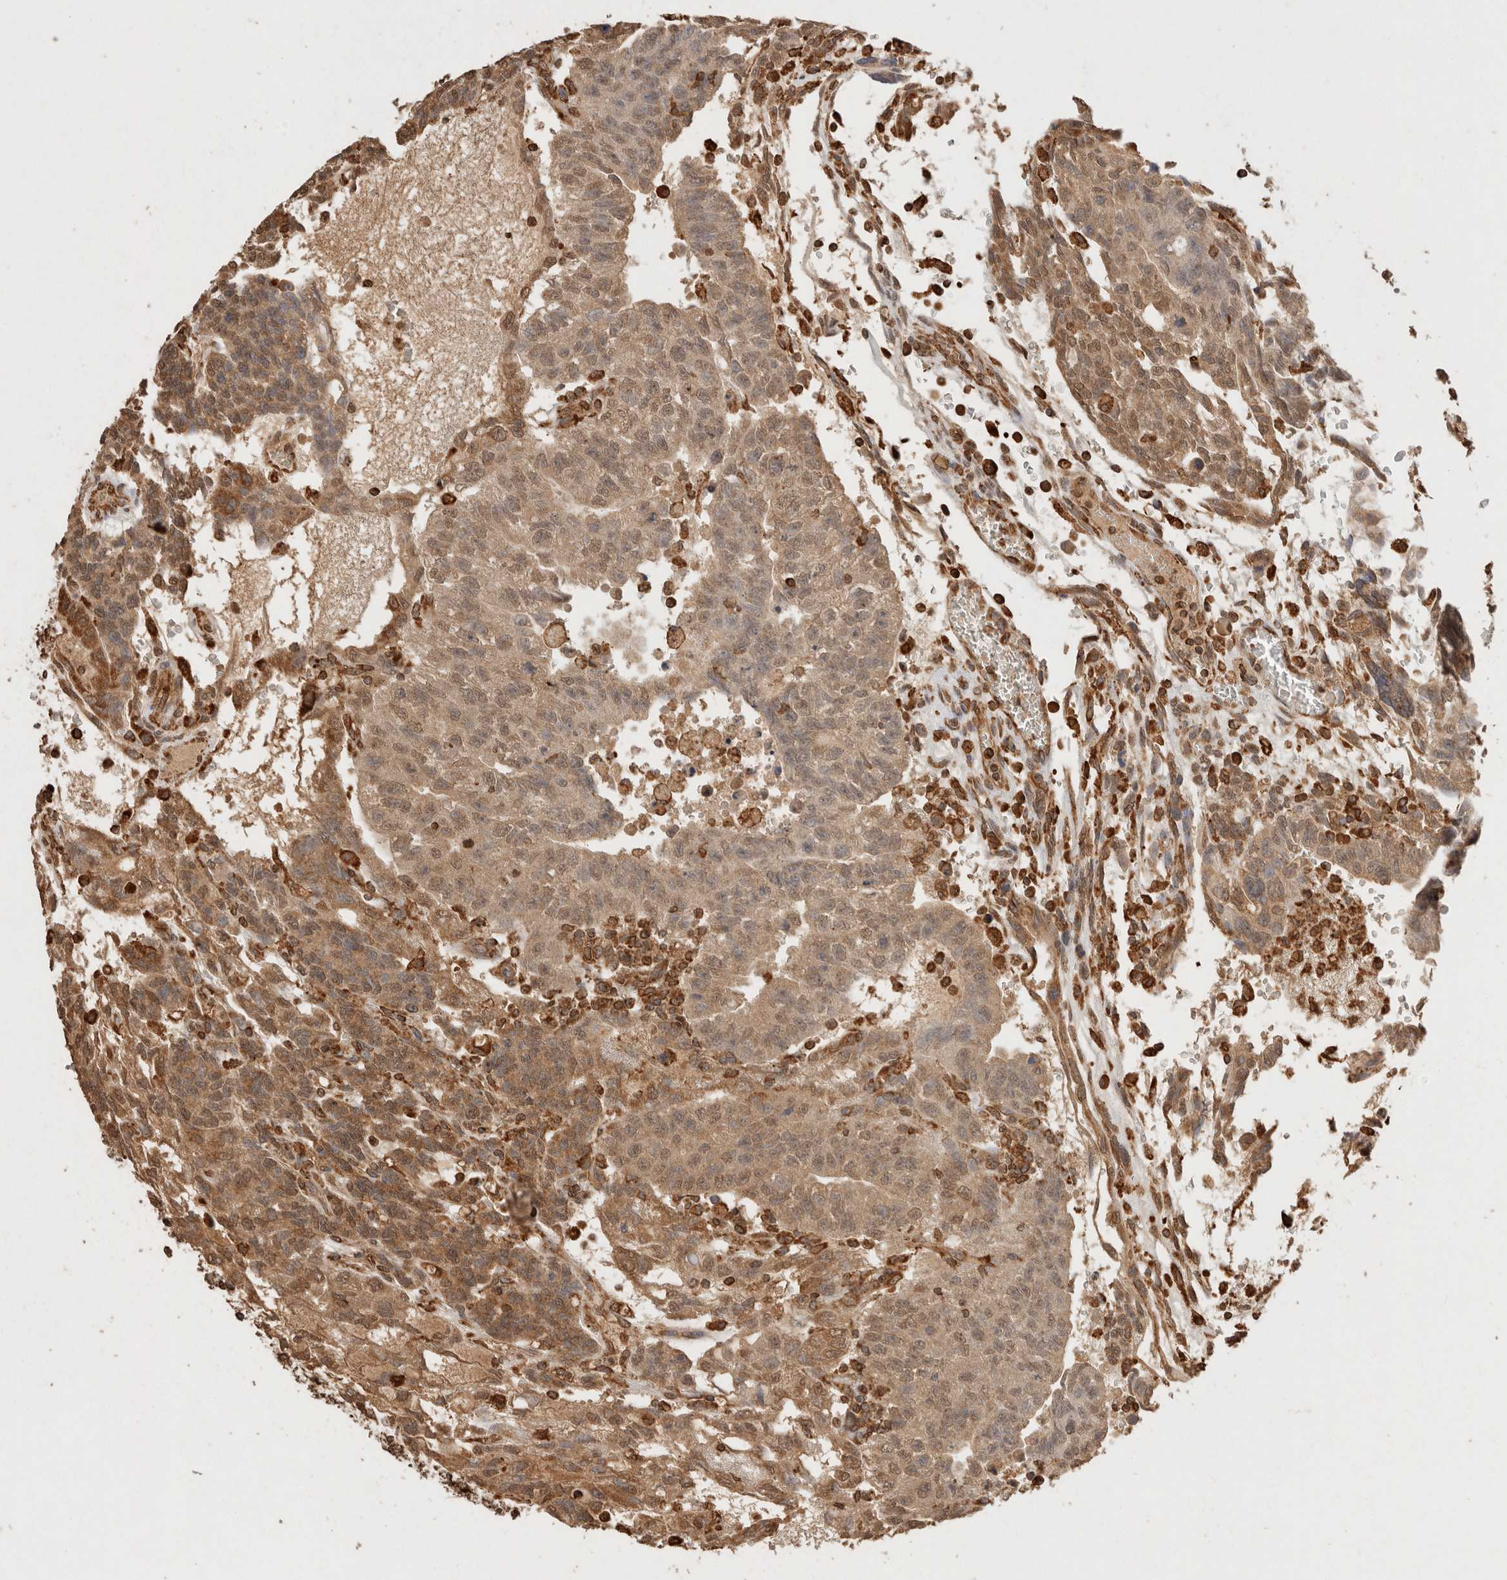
{"staining": {"intensity": "moderate", "quantity": ">75%", "location": "cytoplasmic/membranous,nuclear"}, "tissue": "testis cancer", "cell_type": "Tumor cells", "image_type": "cancer", "snomed": [{"axis": "morphology", "description": "Seminoma, NOS"}, {"axis": "morphology", "description": "Carcinoma, Embryonal, NOS"}, {"axis": "topography", "description": "Testis"}], "caption": "Brown immunohistochemical staining in human testis cancer (seminoma) reveals moderate cytoplasmic/membranous and nuclear positivity in about >75% of tumor cells. The staining is performed using DAB (3,3'-diaminobenzidine) brown chromogen to label protein expression. The nuclei are counter-stained blue using hematoxylin.", "gene": "ERAP1", "patient": {"sex": "male", "age": 52}}